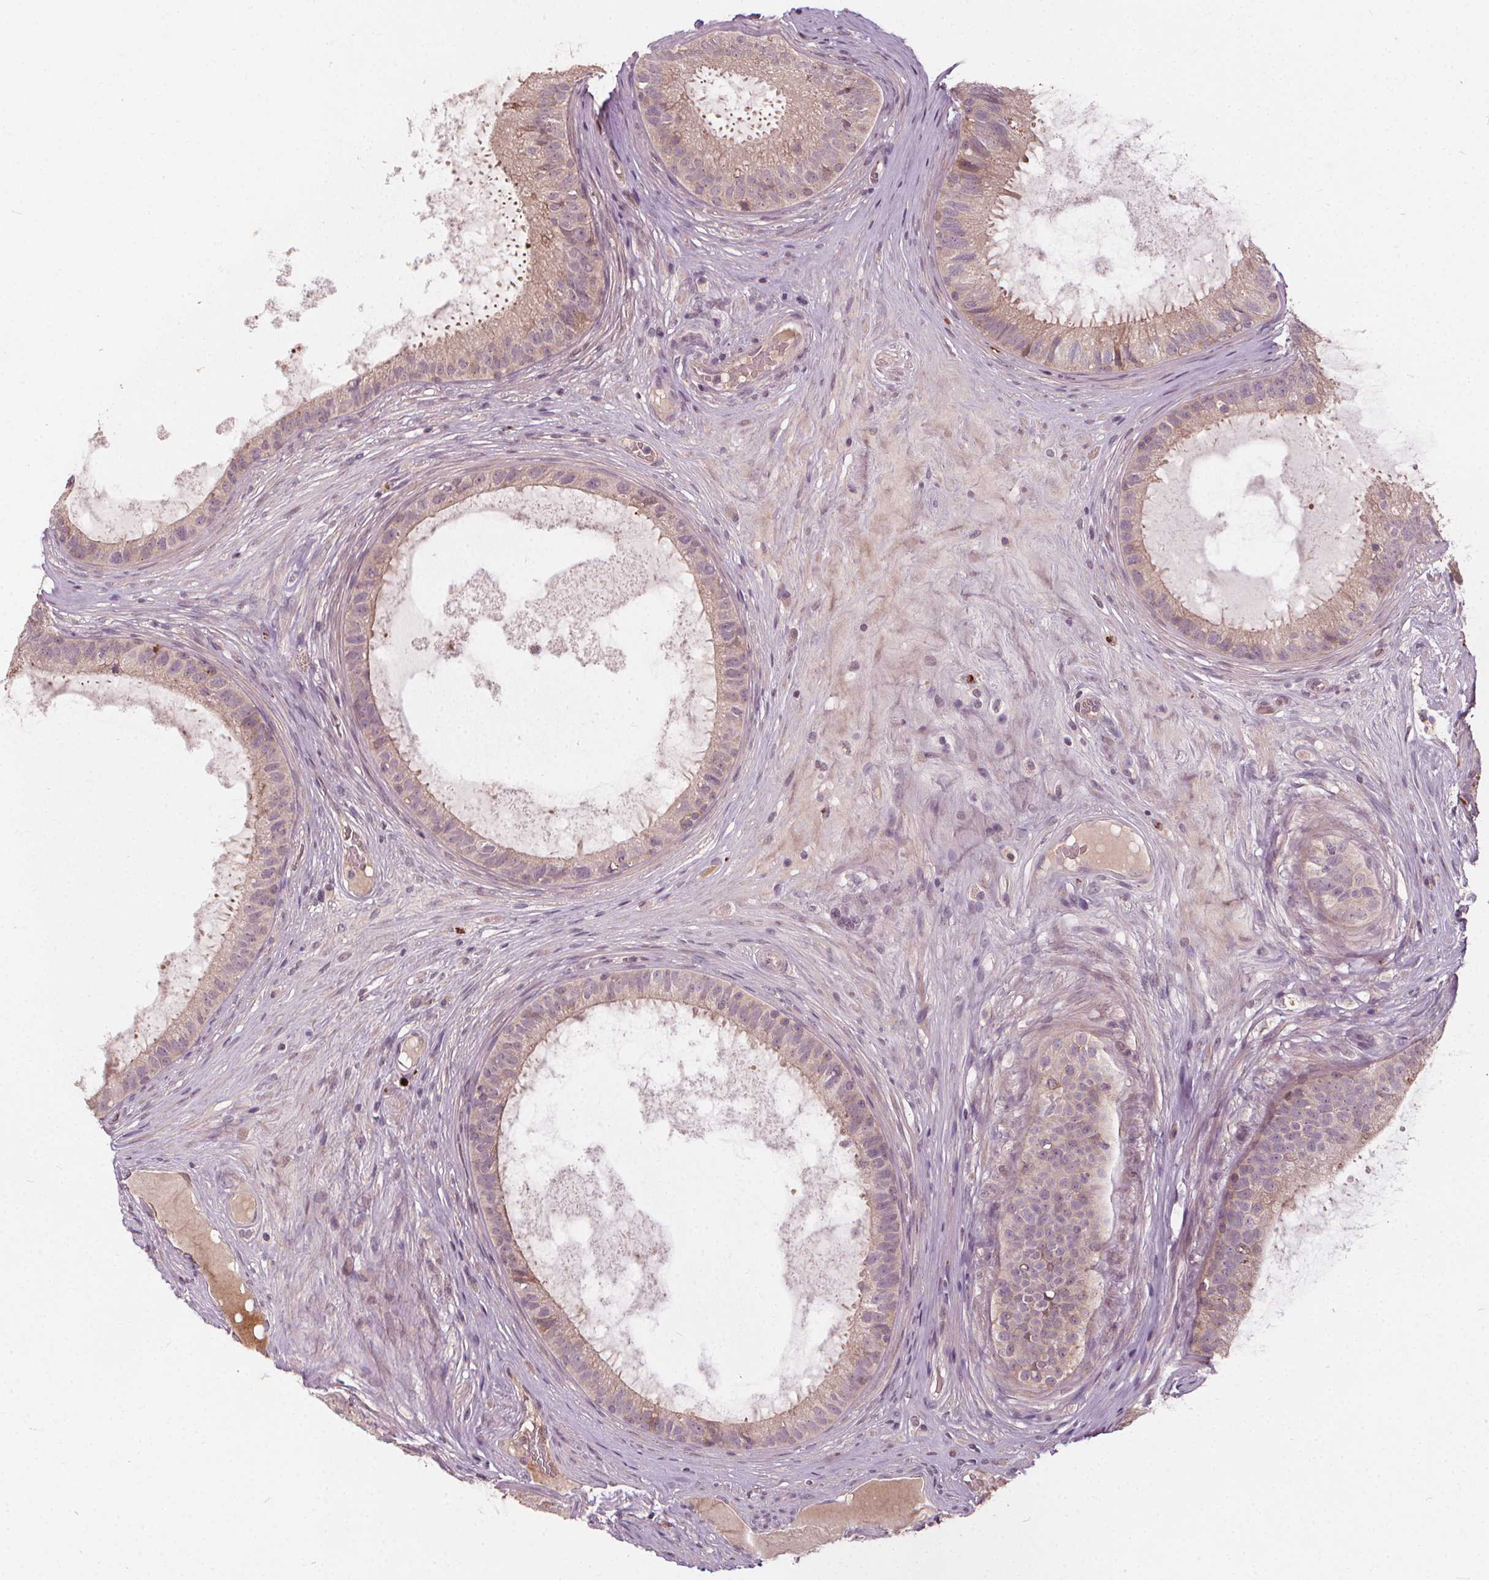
{"staining": {"intensity": "weak", "quantity": "25%-75%", "location": "cytoplasmic/membranous"}, "tissue": "epididymis", "cell_type": "Glandular cells", "image_type": "normal", "snomed": [{"axis": "morphology", "description": "Normal tissue, NOS"}, {"axis": "topography", "description": "Epididymis"}], "caption": "A brown stain highlights weak cytoplasmic/membranous staining of a protein in glandular cells of unremarkable human epididymis. The staining is performed using DAB brown chromogen to label protein expression. The nuclei are counter-stained blue using hematoxylin.", "gene": "IPO13", "patient": {"sex": "male", "age": 59}}